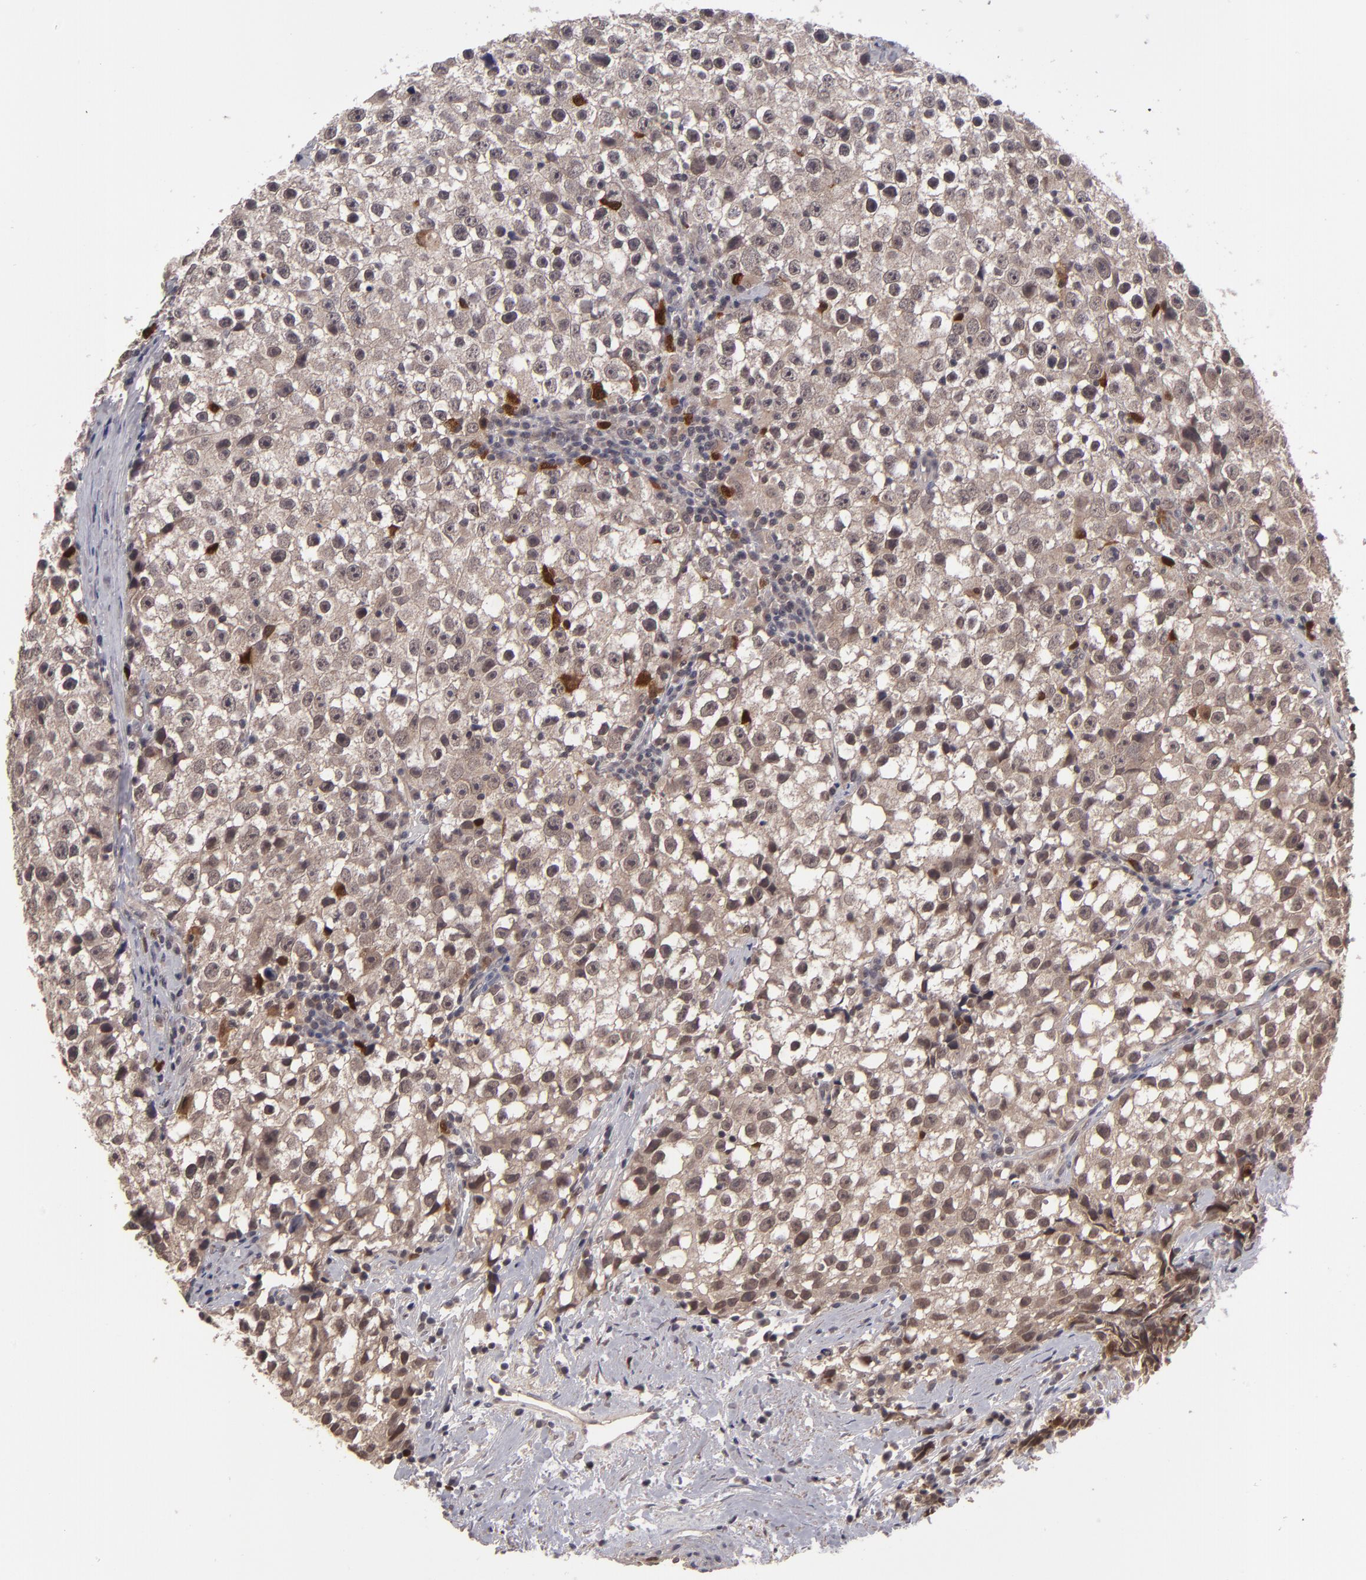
{"staining": {"intensity": "moderate", "quantity": ">75%", "location": "cytoplasmic/membranous,nuclear"}, "tissue": "testis cancer", "cell_type": "Tumor cells", "image_type": "cancer", "snomed": [{"axis": "morphology", "description": "Seminoma, NOS"}, {"axis": "topography", "description": "Testis"}], "caption": "Testis cancer (seminoma) tissue shows moderate cytoplasmic/membranous and nuclear expression in approximately >75% of tumor cells", "gene": "TYMS", "patient": {"sex": "male", "age": 35}}